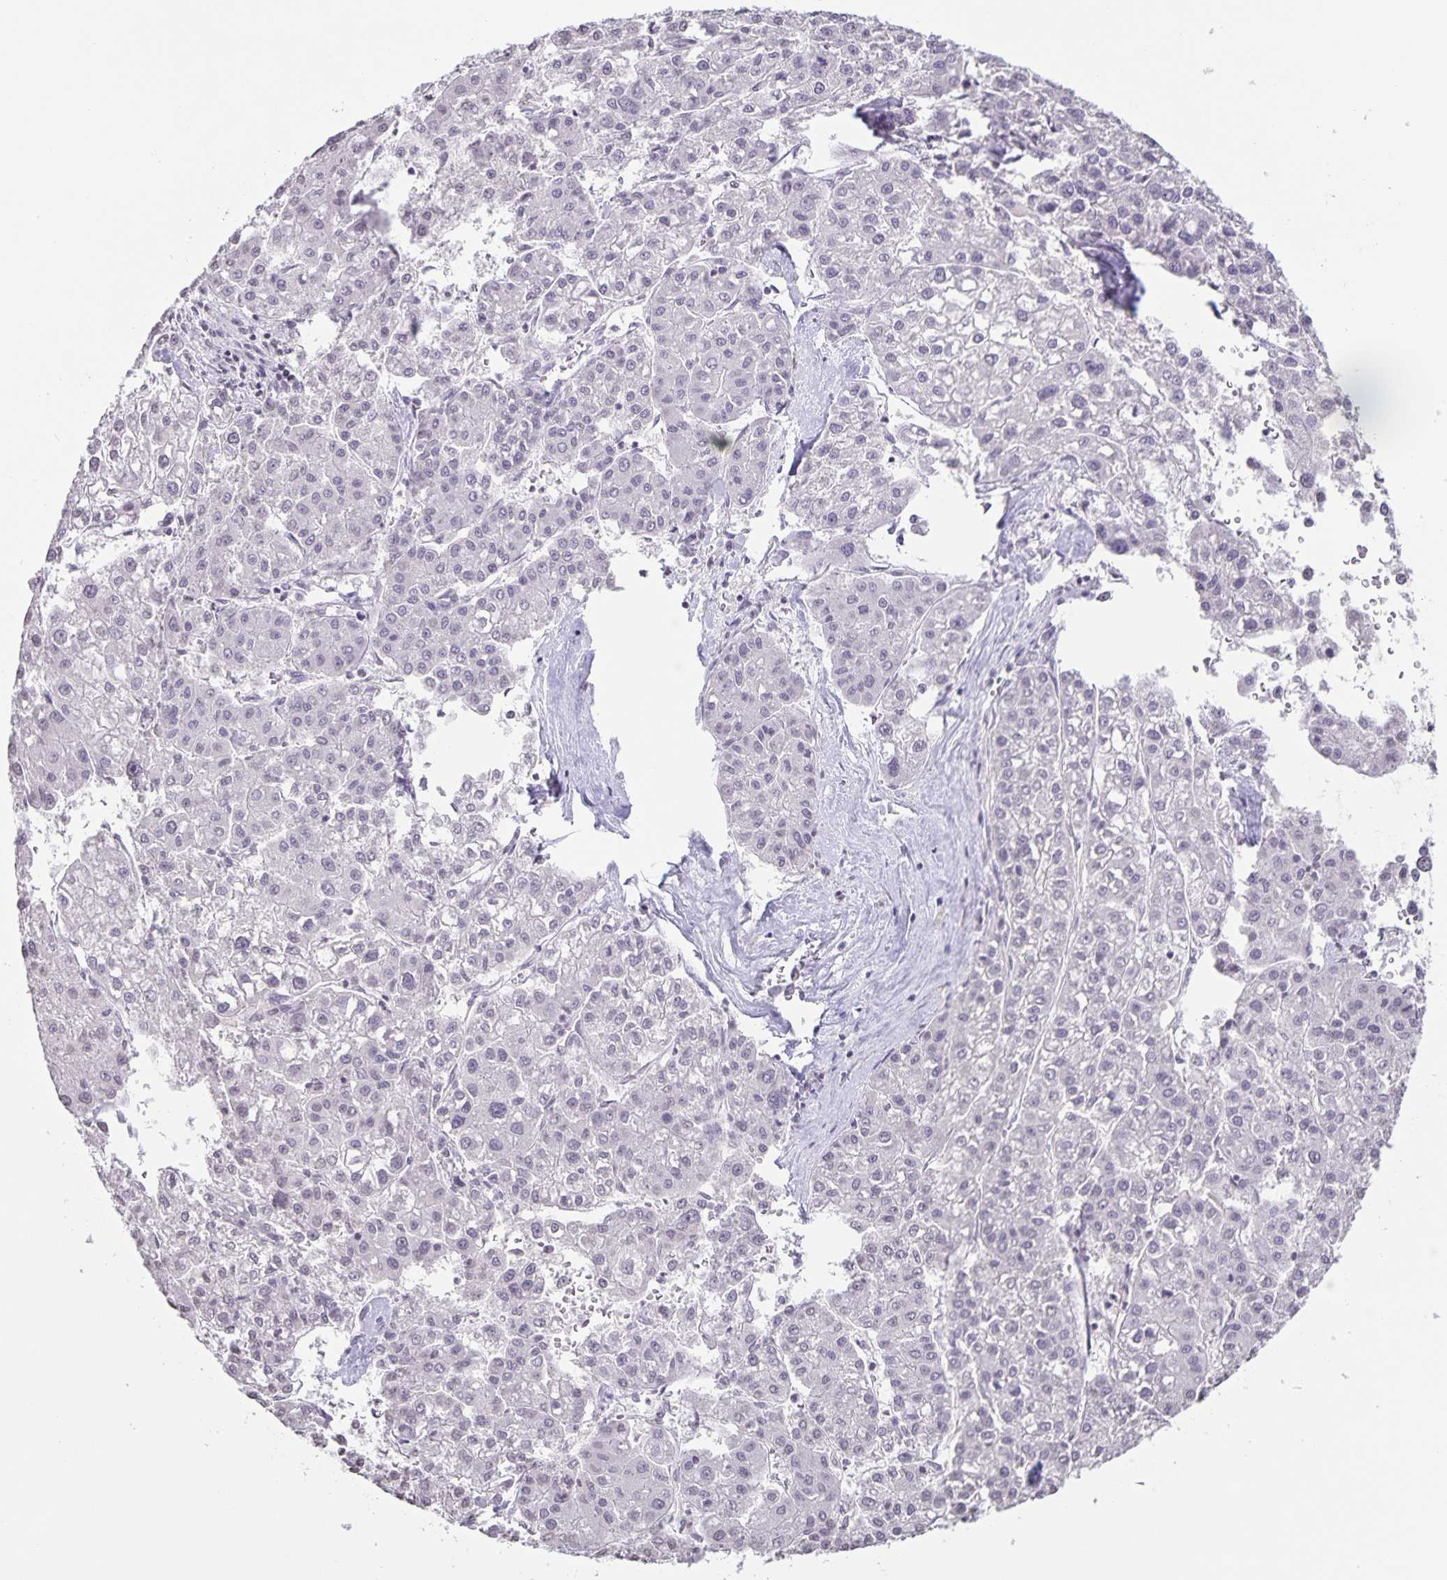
{"staining": {"intensity": "negative", "quantity": "none", "location": "none"}, "tissue": "liver cancer", "cell_type": "Tumor cells", "image_type": "cancer", "snomed": [{"axis": "morphology", "description": "Carcinoma, Hepatocellular, NOS"}, {"axis": "topography", "description": "Liver"}], "caption": "DAB immunohistochemical staining of human hepatocellular carcinoma (liver) demonstrates no significant expression in tumor cells.", "gene": "AQP4", "patient": {"sex": "male", "age": 73}}